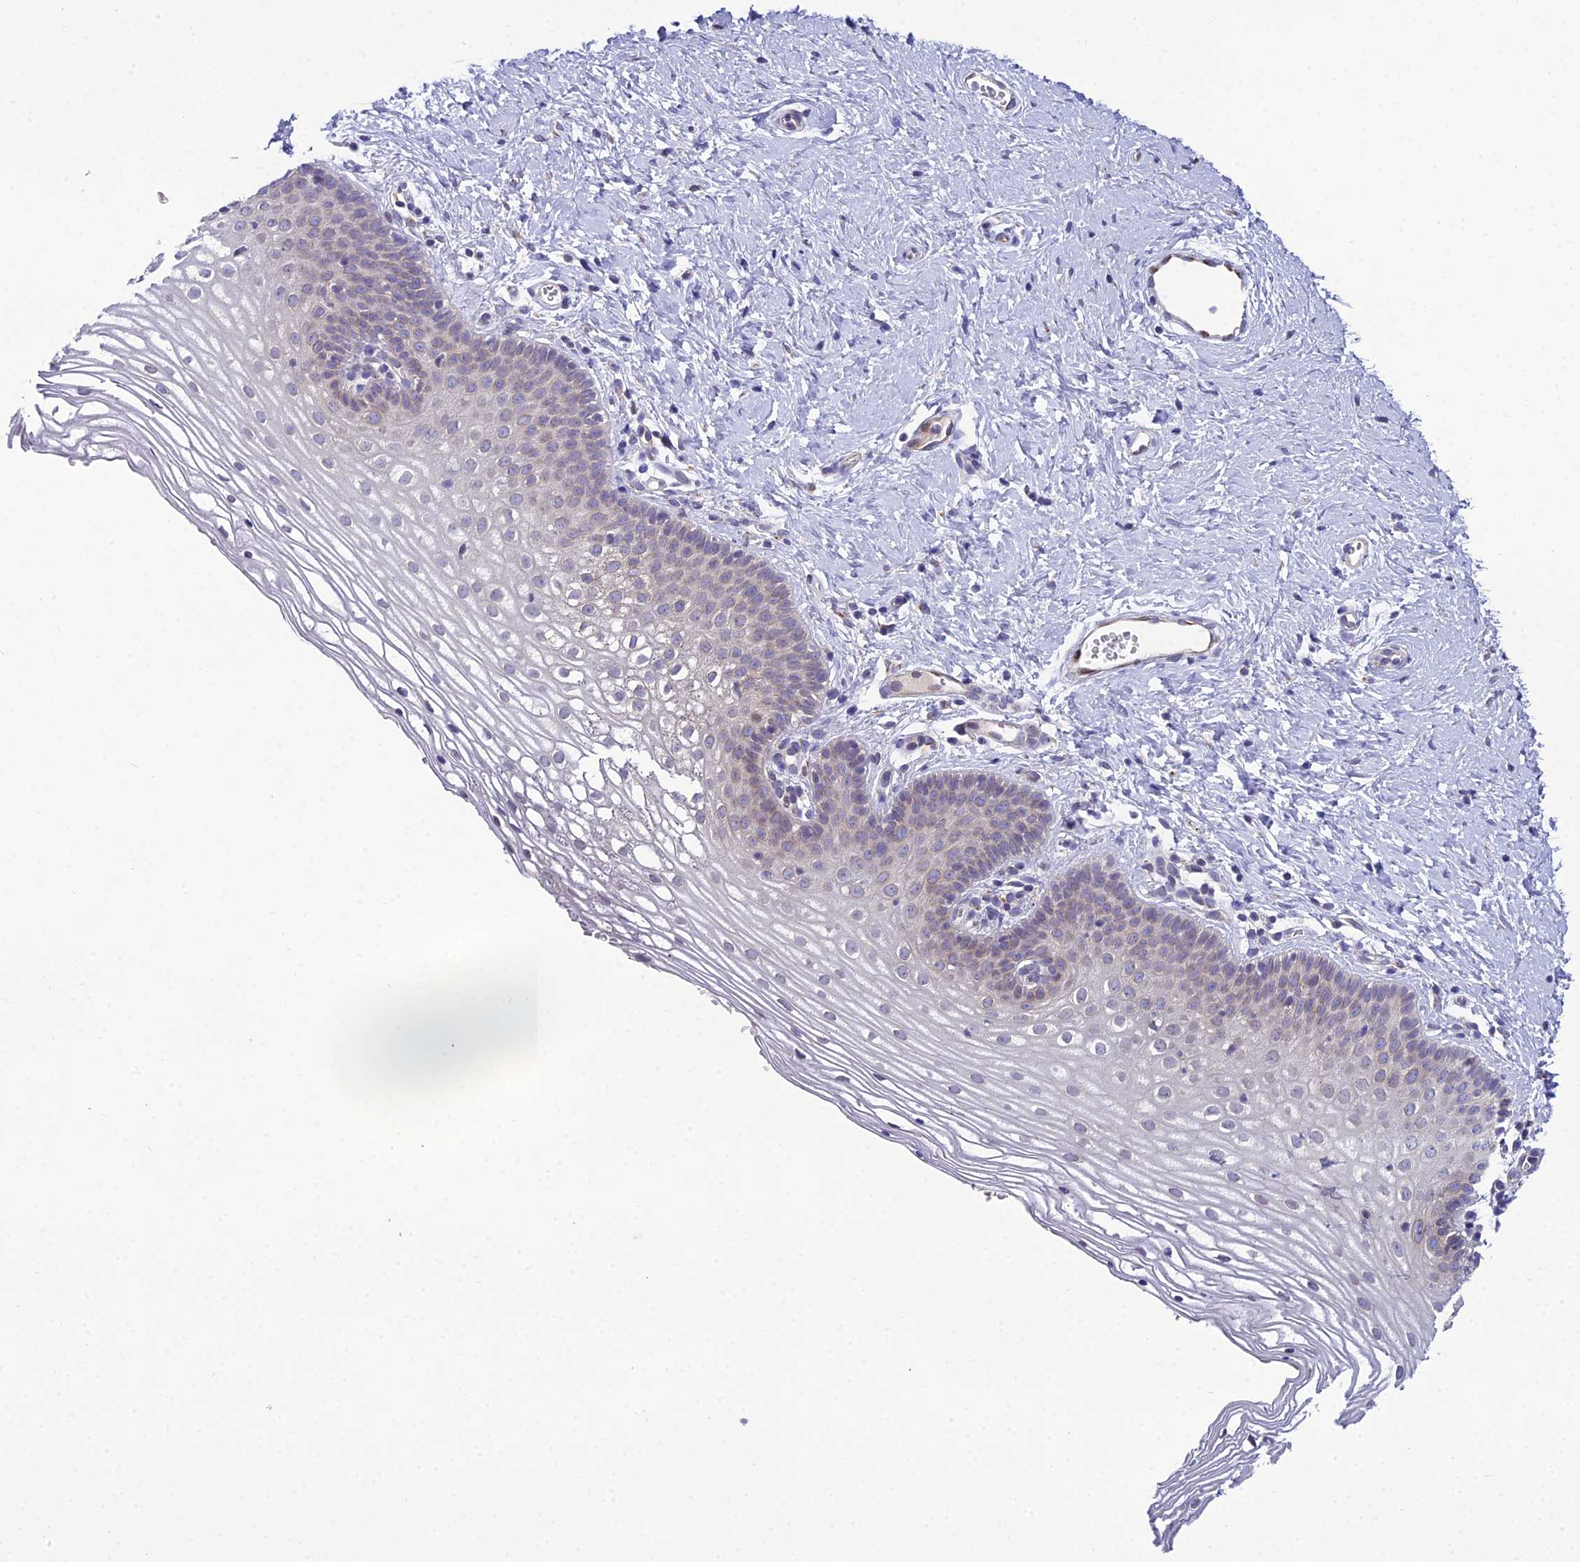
{"staining": {"intensity": "weak", "quantity": "<25%", "location": "cytoplasmic/membranous"}, "tissue": "vagina", "cell_type": "Squamous epithelial cells", "image_type": "normal", "snomed": [{"axis": "morphology", "description": "Normal tissue, NOS"}, {"axis": "topography", "description": "Vagina"}], "caption": "Immunohistochemistry photomicrograph of benign vagina stained for a protein (brown), which displays no positivity in squamous epithelial cells.", "gene": "GOLPH3", "patient": {"sex": "female", "age": 32}}